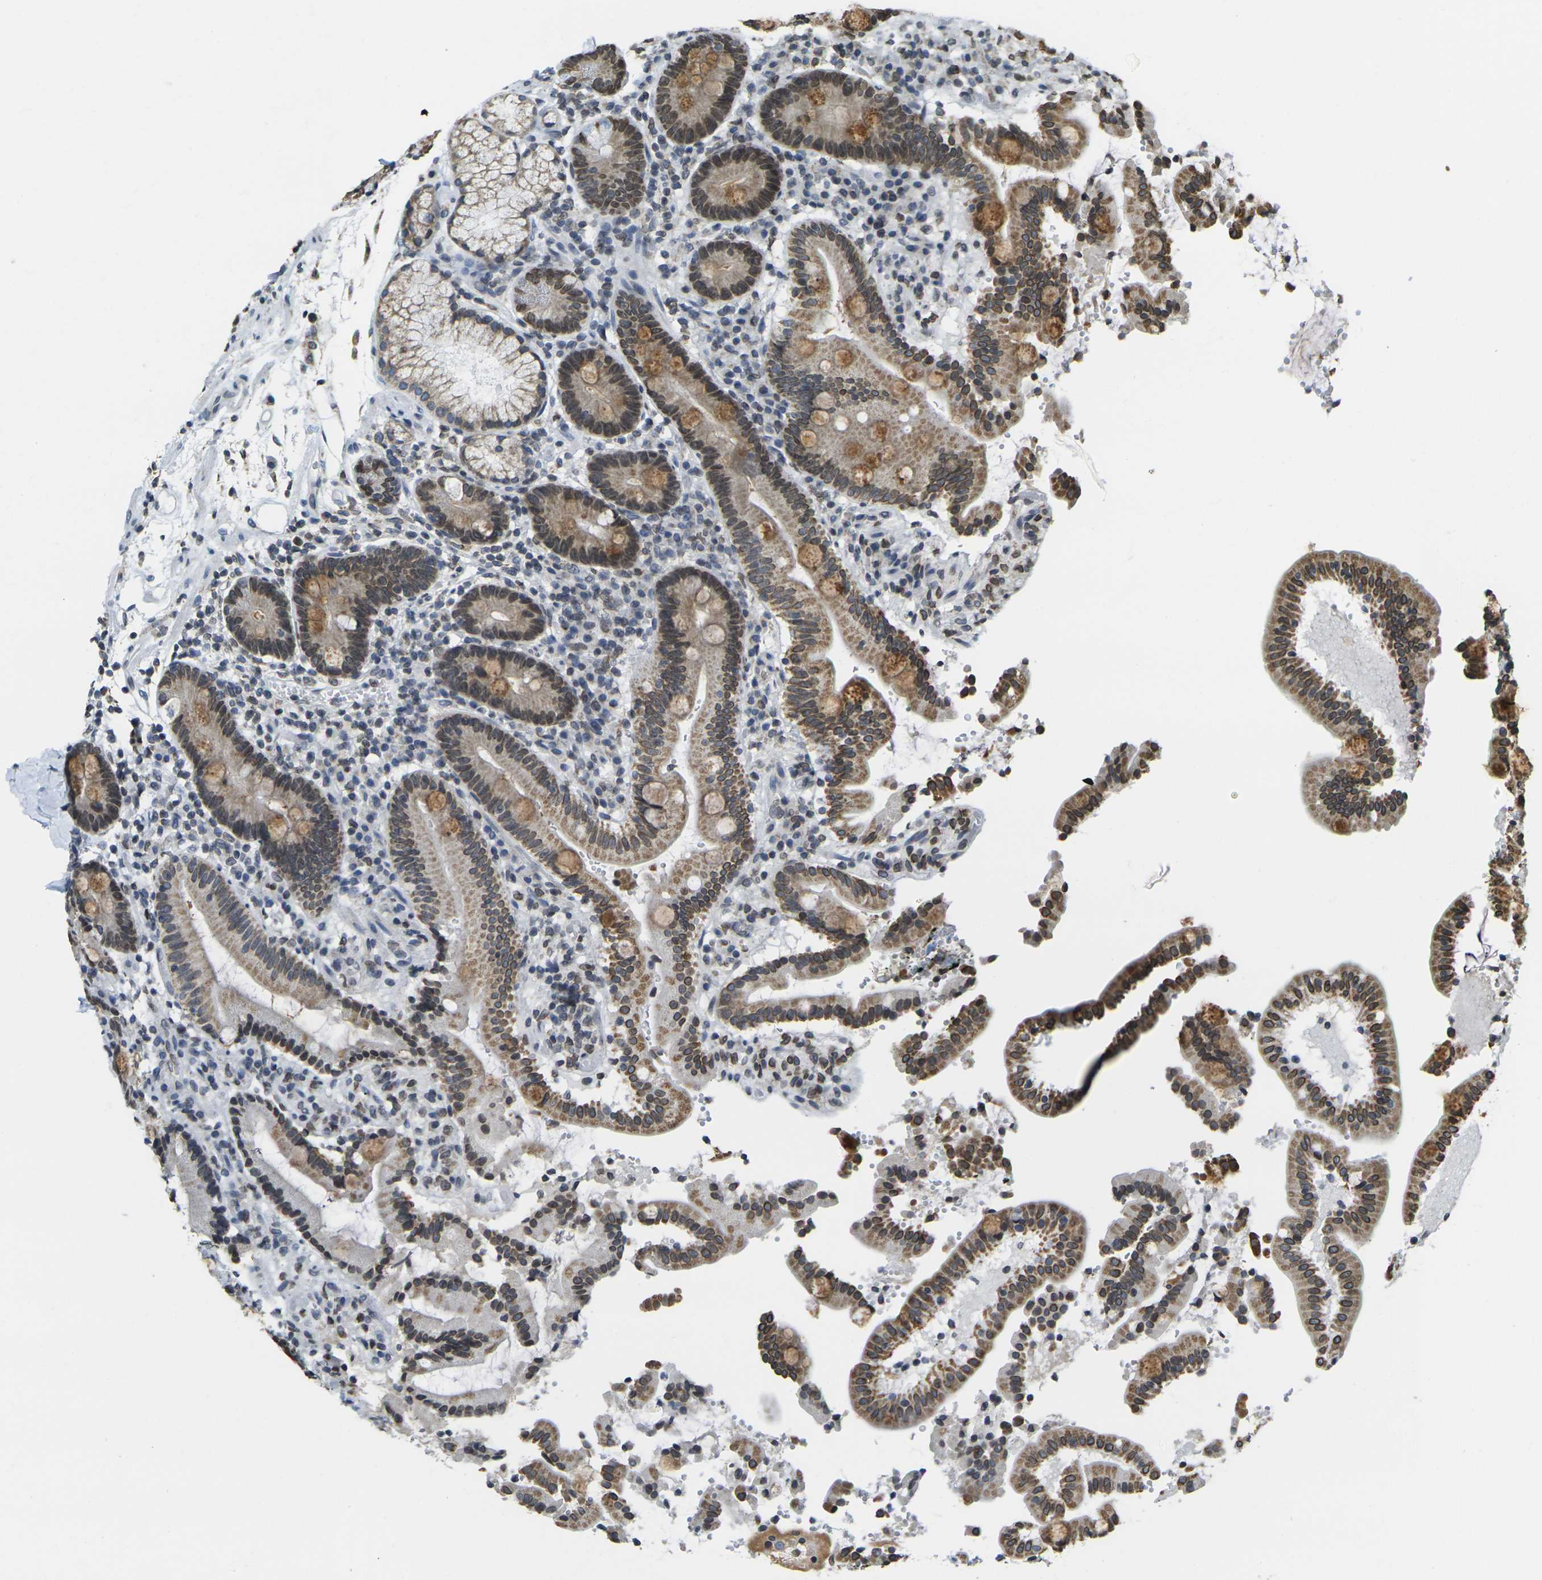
{"staining": {"intensity": "moderate", "quantity": ">75%", "location": "cytoplasmic/membranous,nuclear"}, "tissue": "duodenum", "cell_type": "Glandular cells", "image_type": "normal", "snomed": [{"axis": "morphology", "description": "Normal tissue, NOS"}, {"axis": "topography", "description": "Small intestine, NOS"}], "caption": "Protein analysis of normal duodenum exhibits moderate cytoplasmic/membranous,nuclear positivity in approximately >75% of glandular cells.", "gene": "BRDT", "patient": {"sex": "female", "age": 71}}